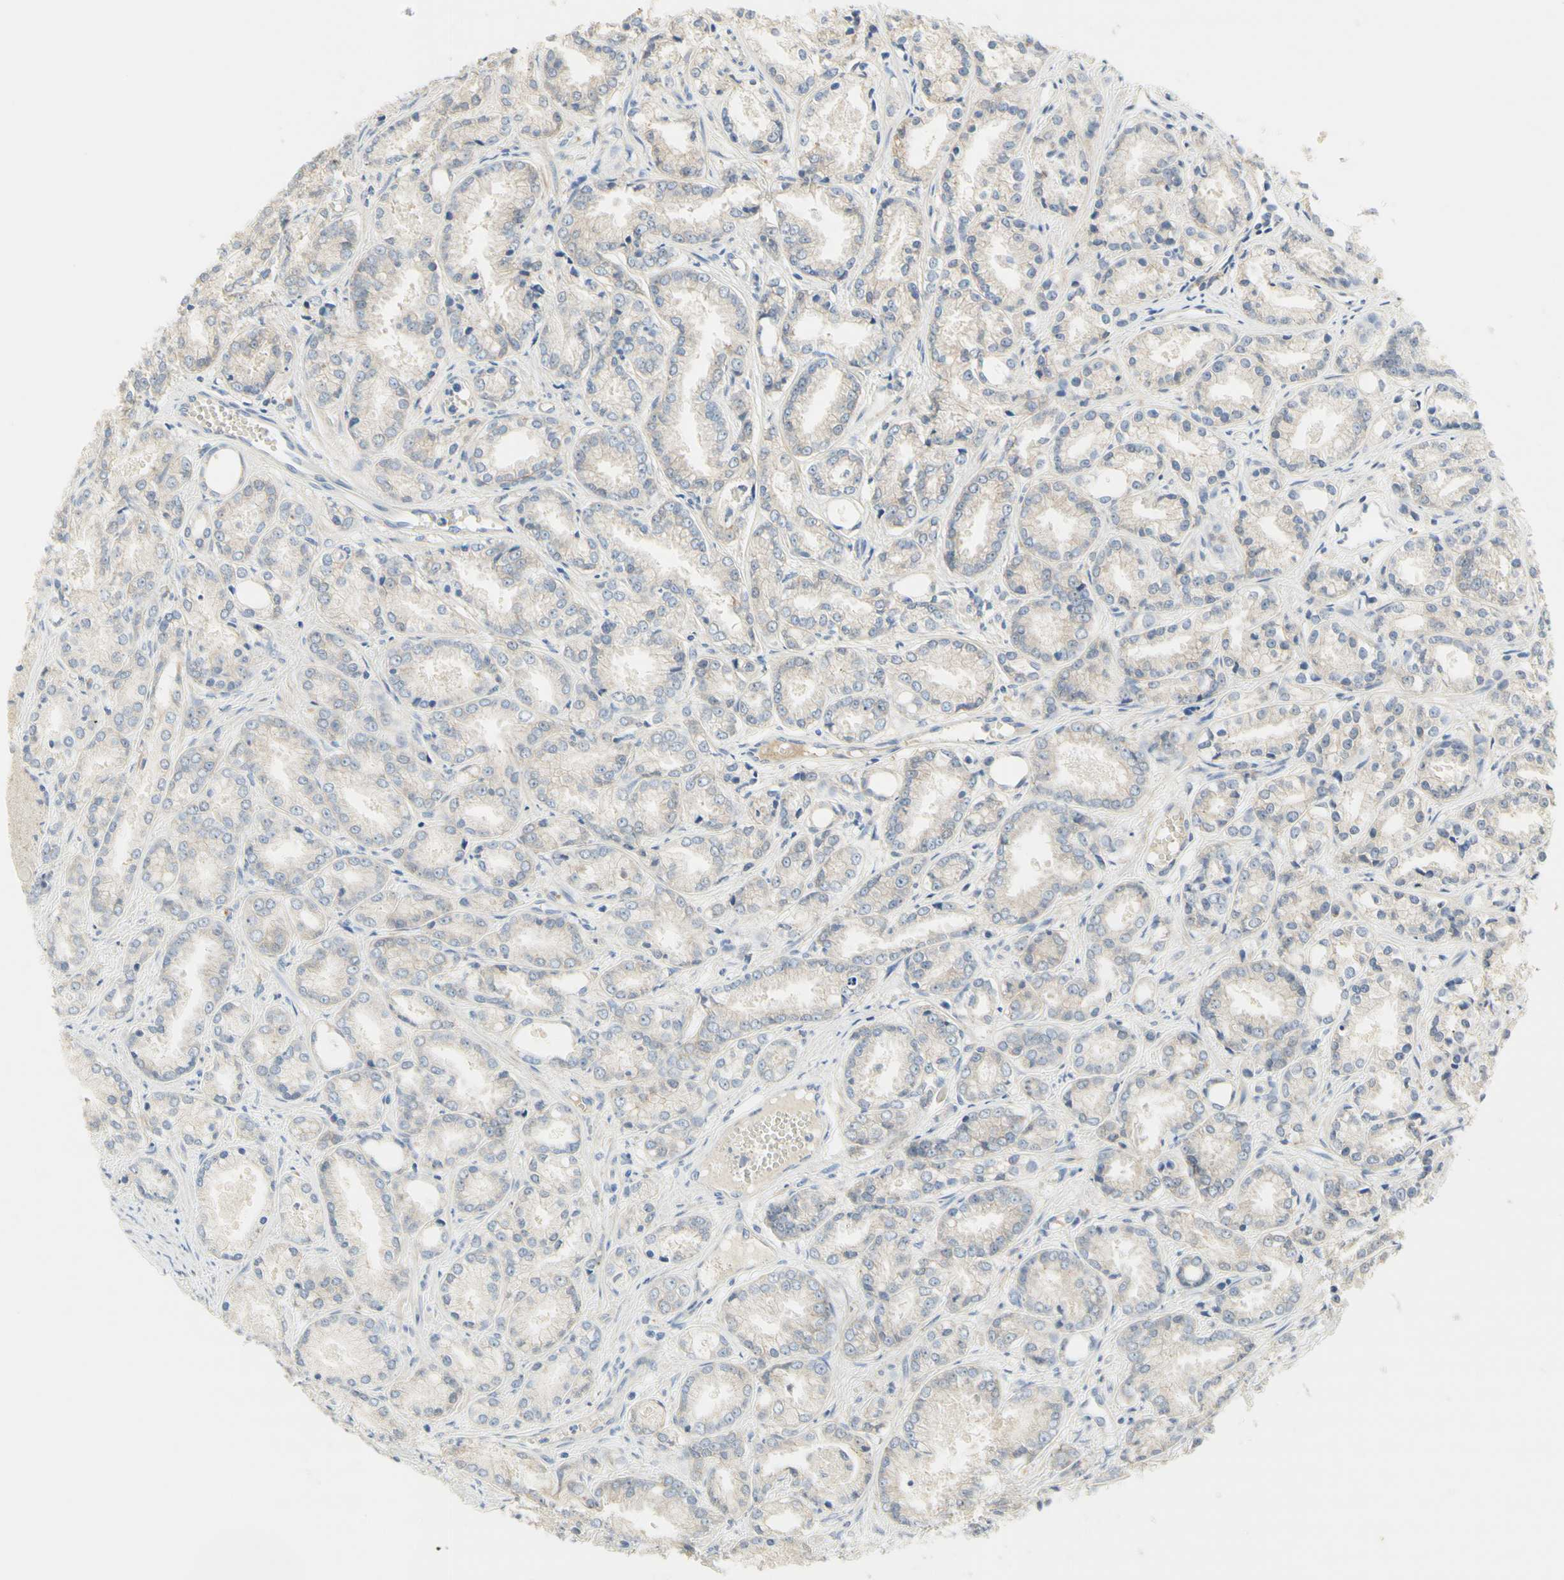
{"staining": {"intensity": "weak", "quantity": "<25%", "location": "cytoplasmic/membranous"}, "tissue": "prostate cancer", "cell_type": "Tumor cells", "image_type": "cancer", "snomed": [{"axis": "morphology", "description": "Adenocarcinoma, Low grade"}, {"axis": "topography", "description": "Prostate"}], "caption": "Immunohistochemistry image of neoplastic tissue: prostate cancer stained with DAB (3,3'-diaminobenzidine) reveals no significant protein positivity in tumor cells.", "gene": "NECTIN4", "patient": {"sex": "male", "age": 72}}